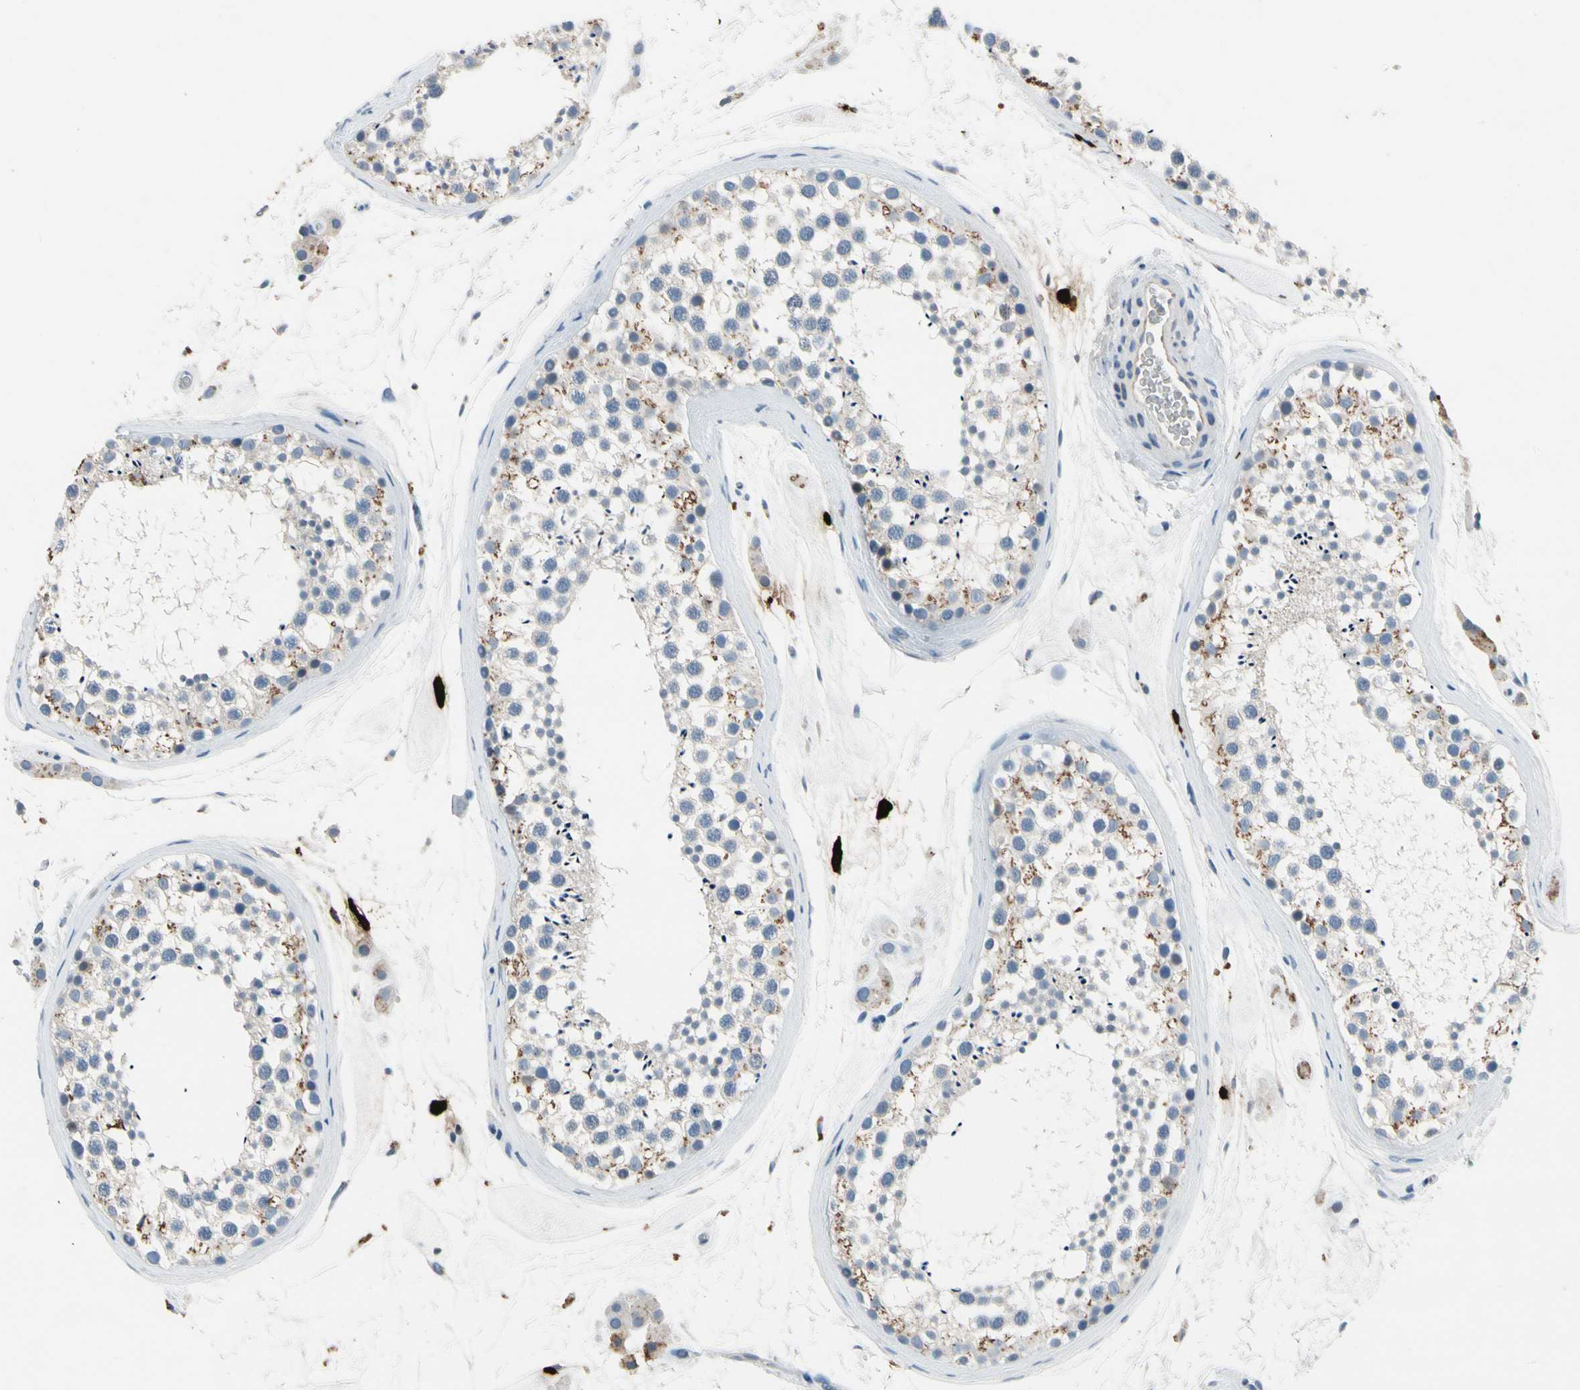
{"staining": {"intensity": "moderate", "quantity": "<25%", "location": "cytoplasmic/membranous"}, "tissue": "testis", "cell_type": "Cells in seminiferous ducts", "image_type": "normal", "snomed": [{"axis": "morphology", "description": "Normal tissue, NOS"}, {"axis": "topography", "description": "Testis"}], "caption": "Approximately <25% of cells in seminiferous ducts in benign testis show moderate cytoplasmic/membranous protein positivity as visualized by brown immunohistochemical staining.", "gene": "CPA3", "patient": {"sex": "male", "age": 46}}